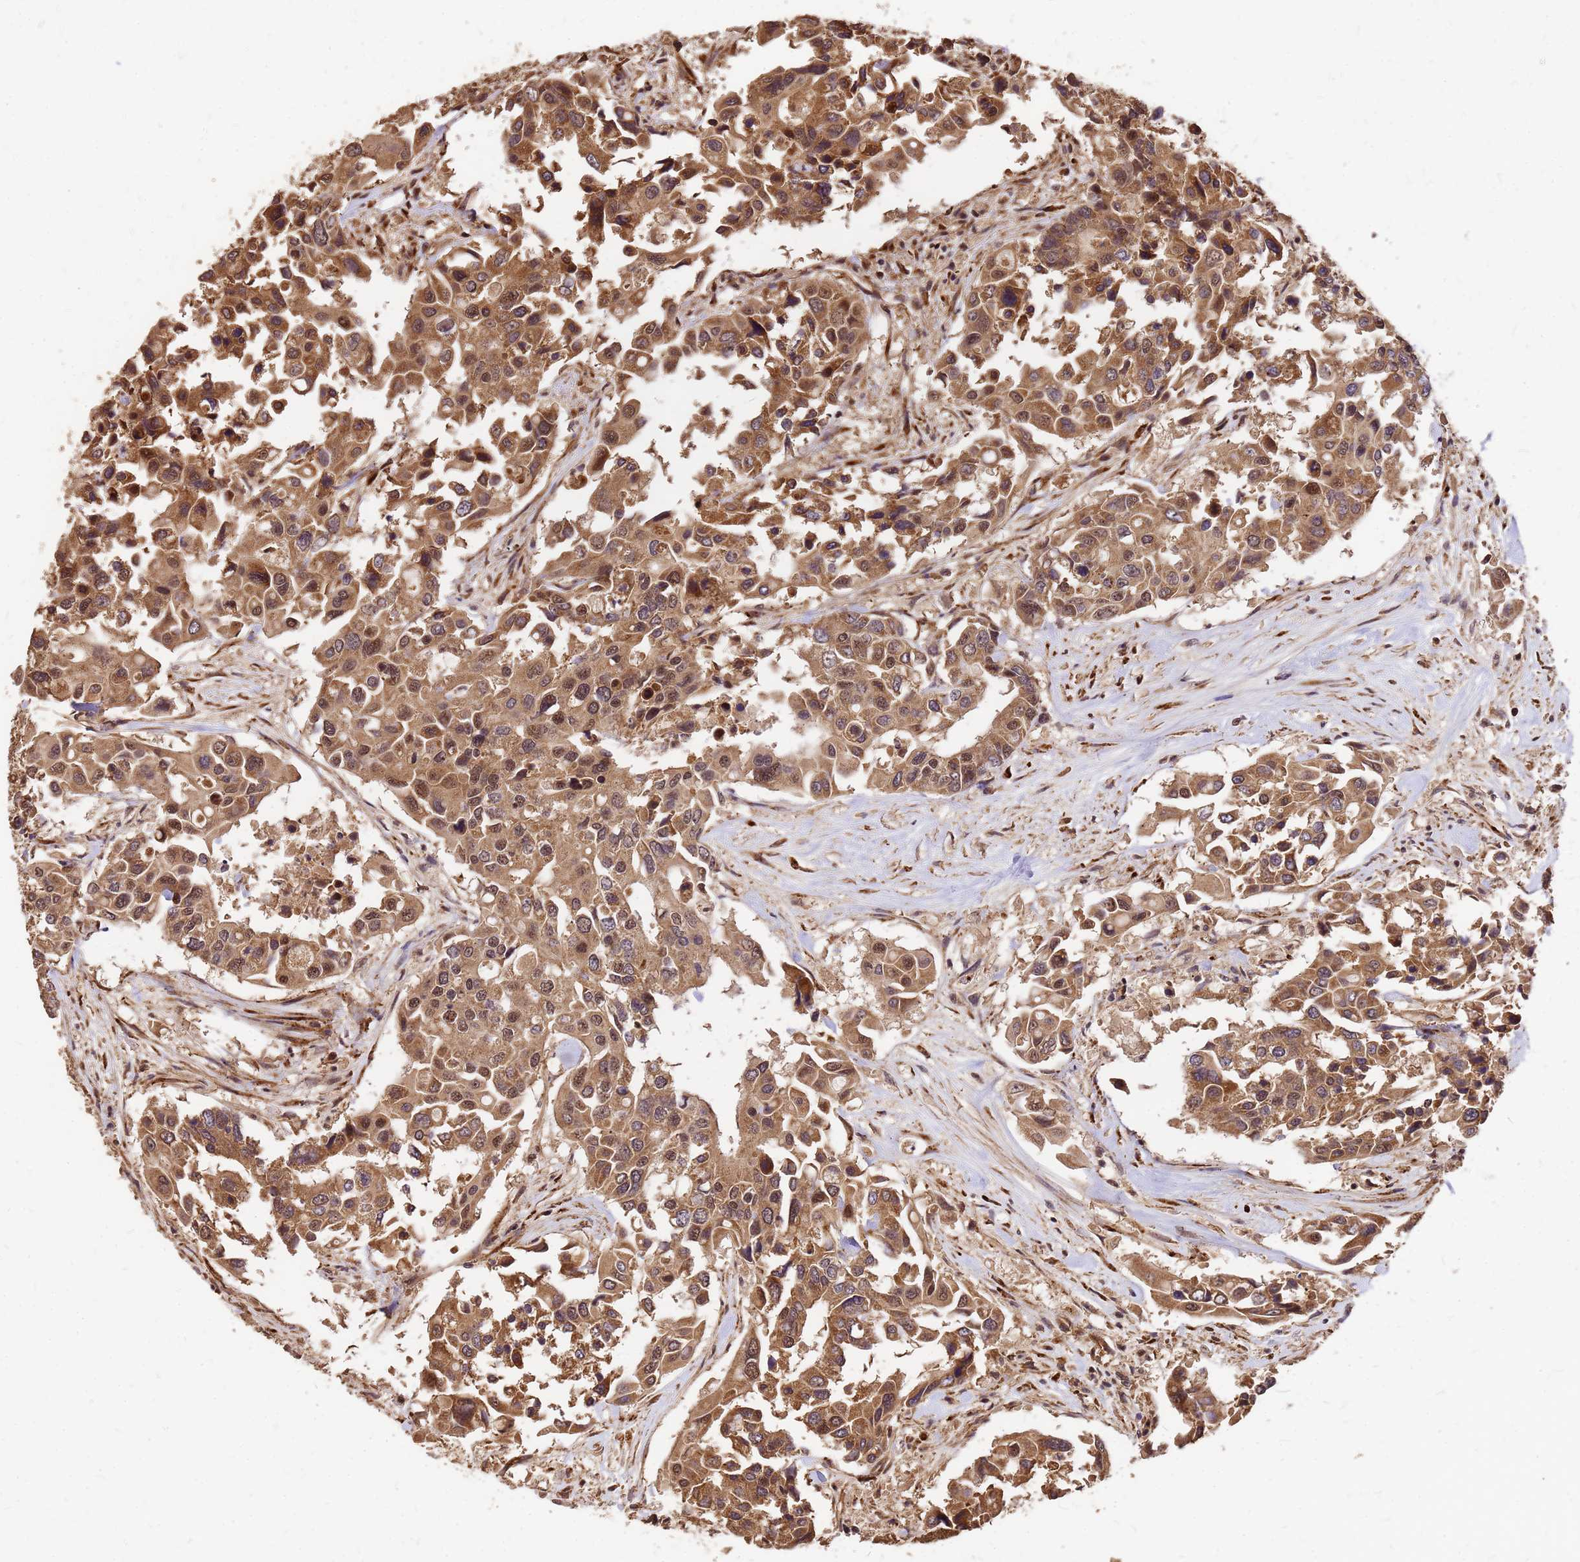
{"staining": {"intensity": "moderate", "quantity": ">75%", "location": "cytoplasmic/membranous,nuclear"}, "tissue": "colorectal cancer", "cell_type": "Tumor cells", "image_type": "cancer", "snomed": [{"axis": "morphology", "description": "Adenocarcinoma, NOS"}, {"axis": "topography", "description": "Colon"}], "caption": "Adenocarcinoma (colorectal) was stained to show a protein in brown. There is medium levels of moderate cytoplasmic/membranous and nuclear staining in approximately >75% of tumor cells. (DAB IHC, brown staining for protein, blue staining for nuclei).", "gene": "GPATCH8", "patient": {"sex": "male", "age": 77}}